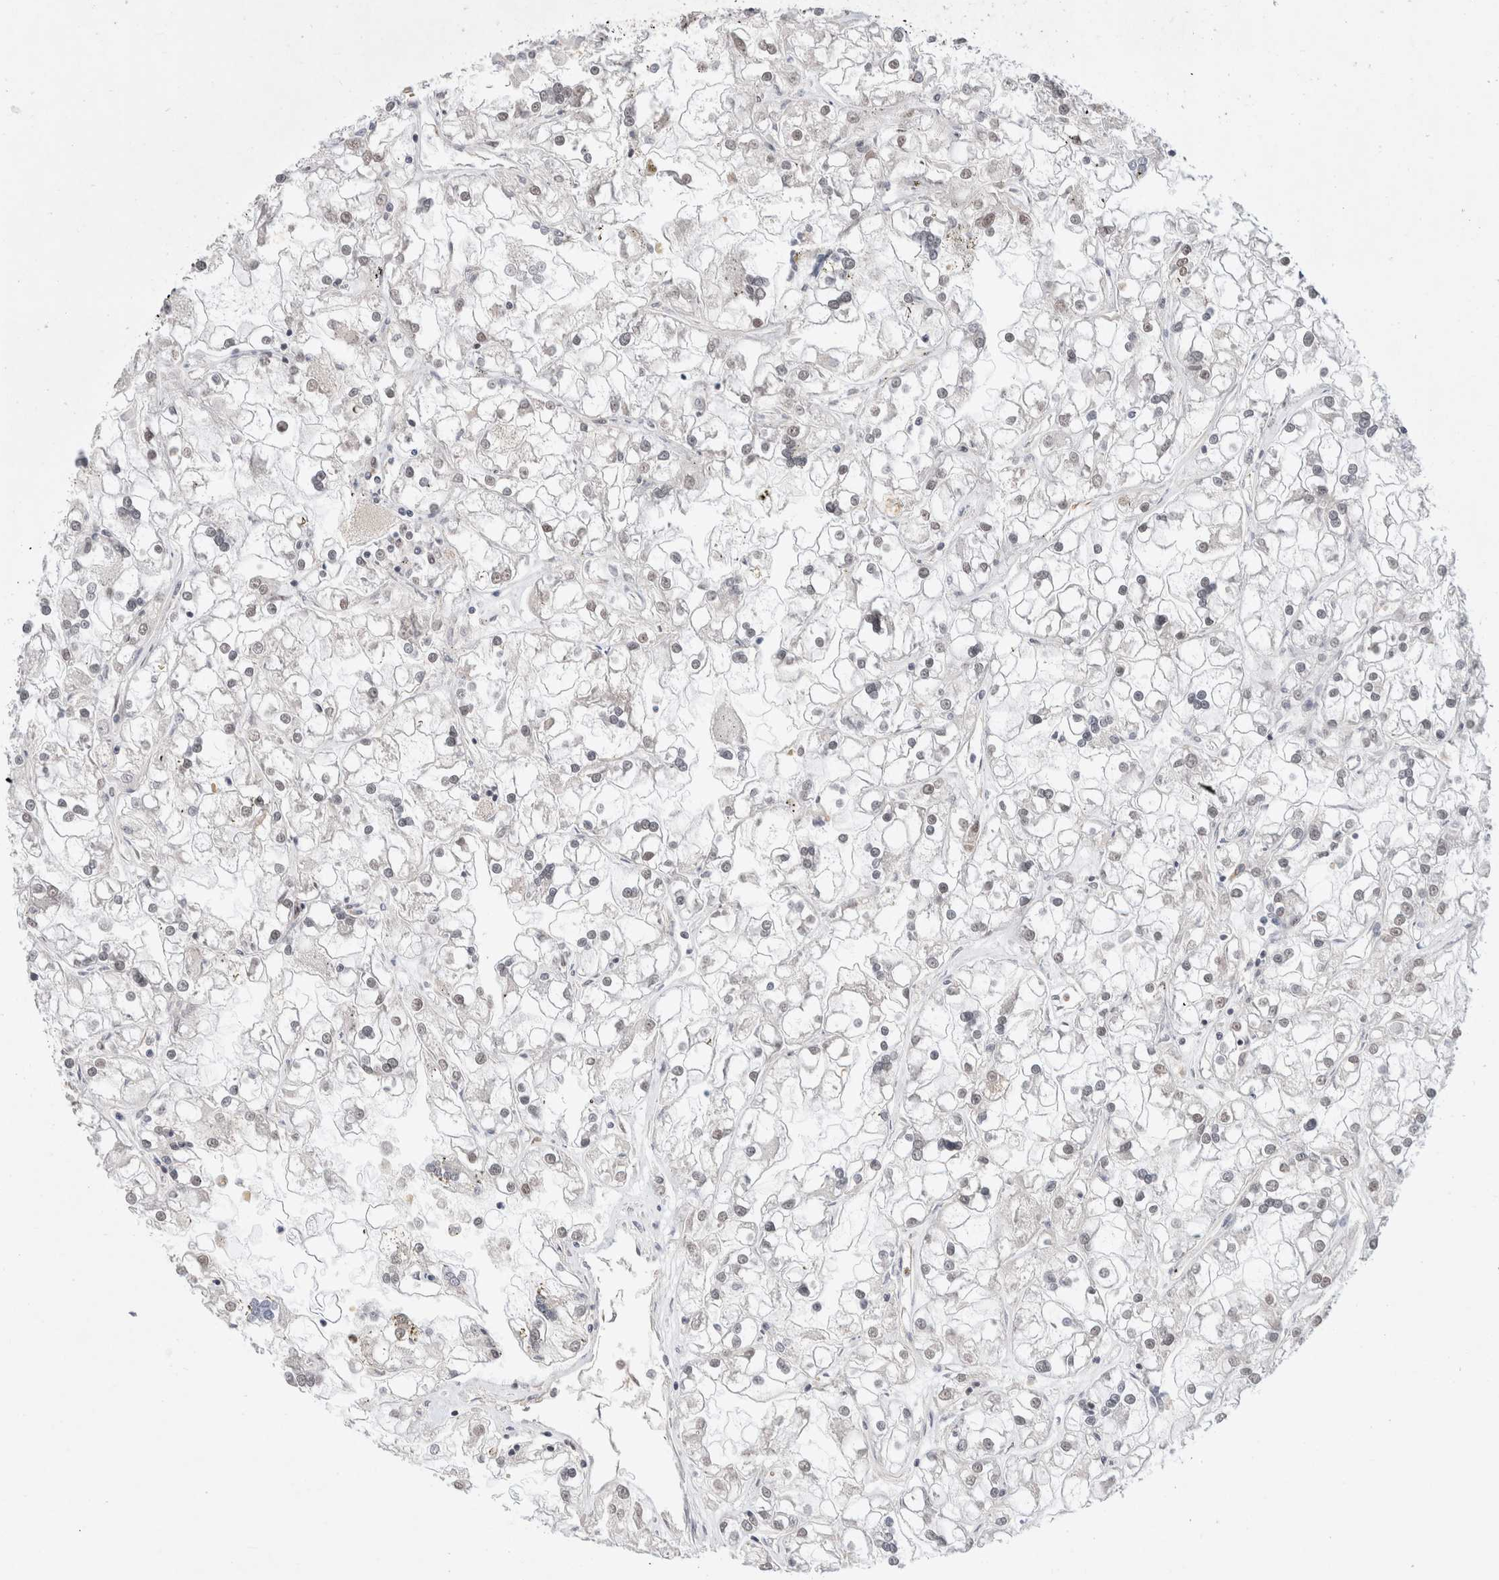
{"staining": {"intensity": "weak", "quantity": "25%-75%", "location": "nuclear"}, "tissue": "renal cancer", "cell_type": "Tumor cells", "image_type": "cancer", "snomed": [{"axis": "morphology", "description": "Adenocarcinoma, NOS"}, {"axis": "topography", "description": "Kidney"}], "caption": "Adenocarcinoma (renal) stained with IHC shows weak nuclear expression in about 25%-75% of tumor cells.", "gene": "GTF2I", "patient": {"sex": "female", "age": 52}}